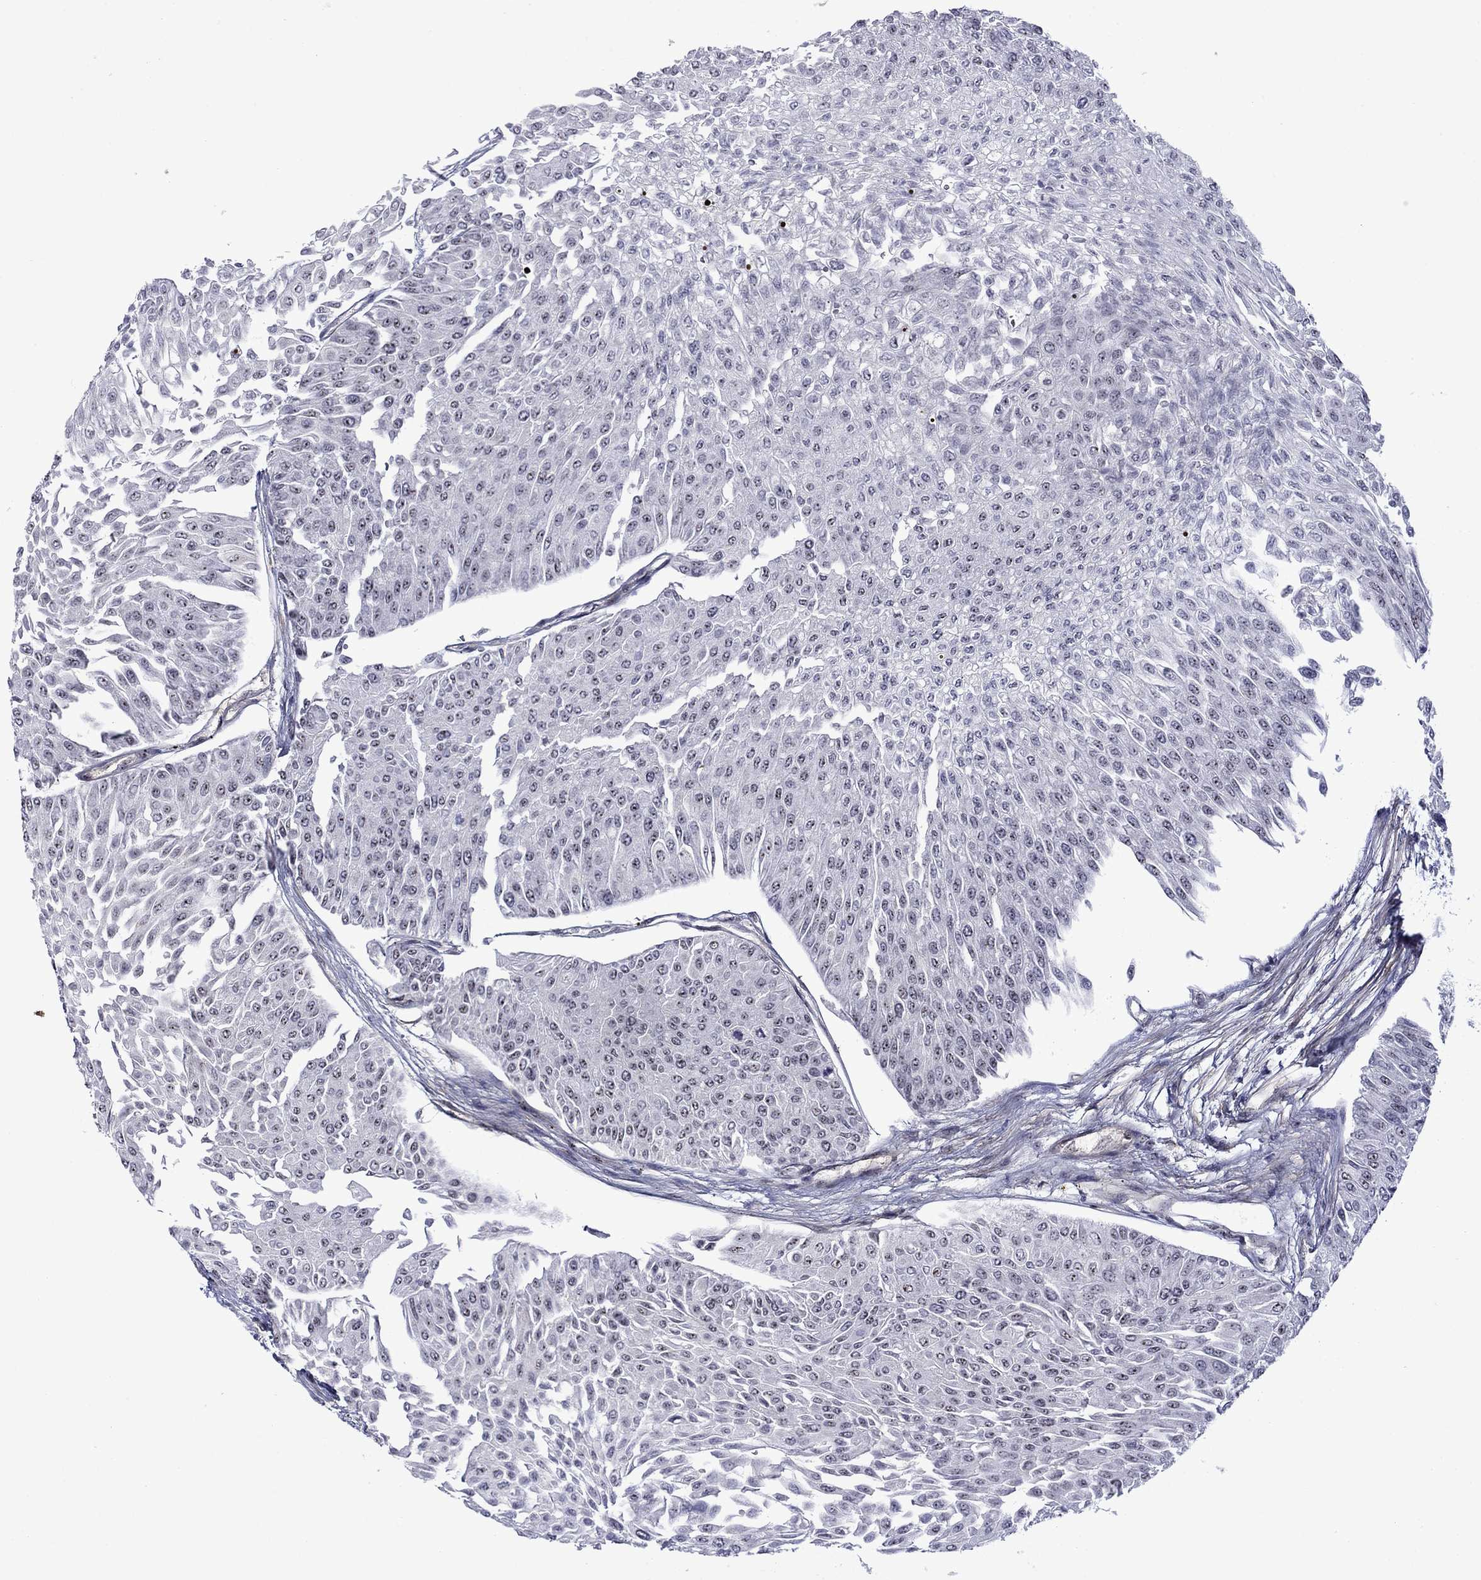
{"staining": {"intensity": "negative", "quantity": "none", "location": "none"}, "tissue": "urothelial cancer", "cell_type": "Tumor cells", "image_type": "cancer", "snomed": [{"axis": "morphology", "description": "Urothelial carcinoma, Low grade"}, {"axis": "topography", "description": "Urinary bladder"}], "caption": "Urothelial cancer stained for a protein using IHC reveals no expression tumor cells.", "gene": "SURF2", "patient": {"sex": "male", "age": 67}}